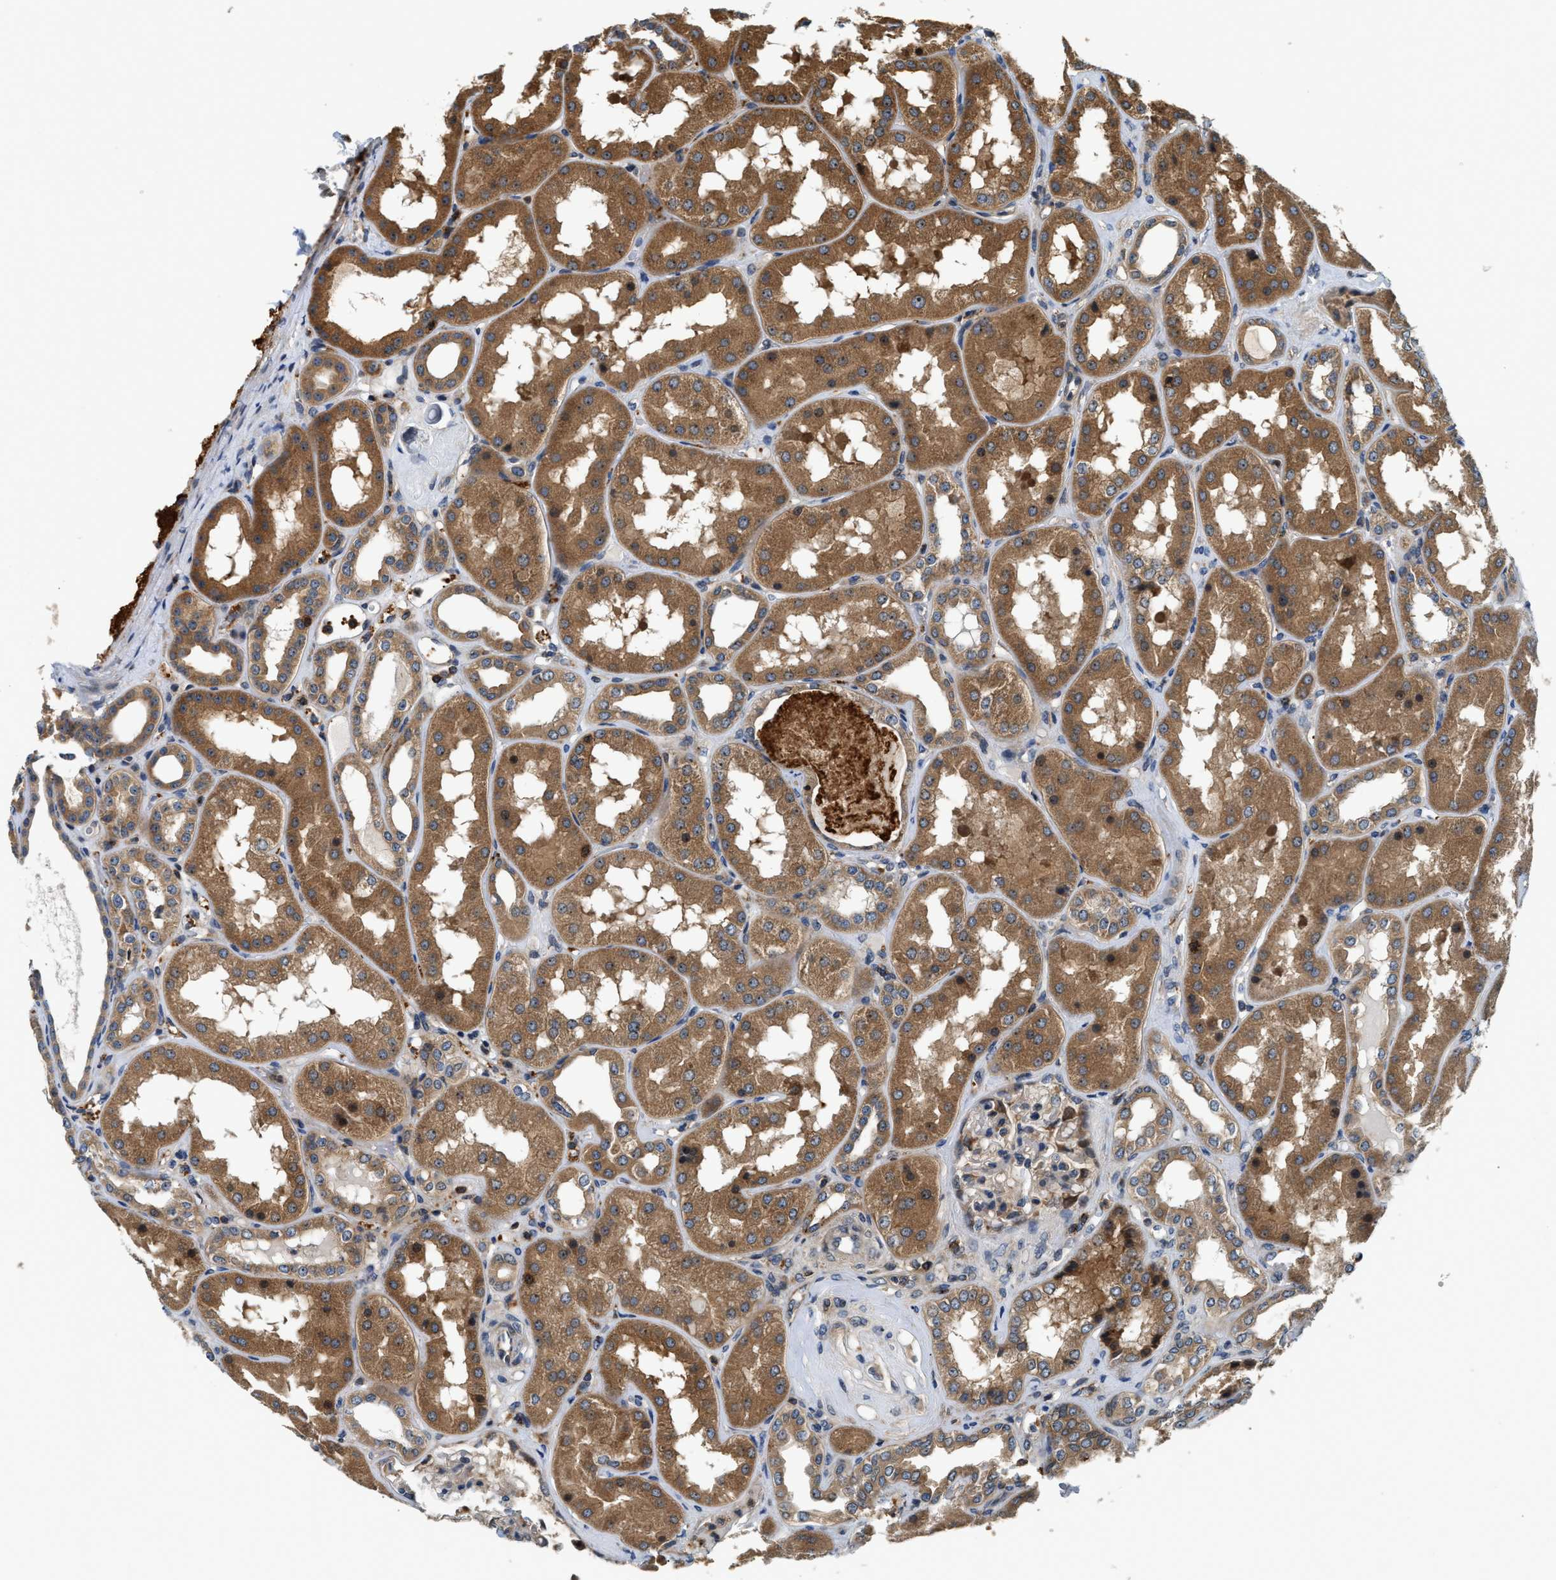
{"staining": {"intensity": "moderate", "quantity": "<25%", "location": "cytoplasmic/membranous"}, "tissue": "kidney", "cell_type": "Cells in glomeruli", "image_type": "normal", "snomed": [{"axis": "morphology", "description": "Normal tissue, NOS"}, {"axis": "topography", "description": "Kidney"}], "caption": "Immunohistochemical staining of unremarkable human kidney displays <25% levels of moderate cytoplasmic/membranous protein staining in approximately <25% of cells in glomeruli. (Stains: DAB in brown, nuclei in blue, Microscopy: brightfield microscopy at high magnification).", "gene": "SNX5", "patient": {"sex": "female", "age": 56}}